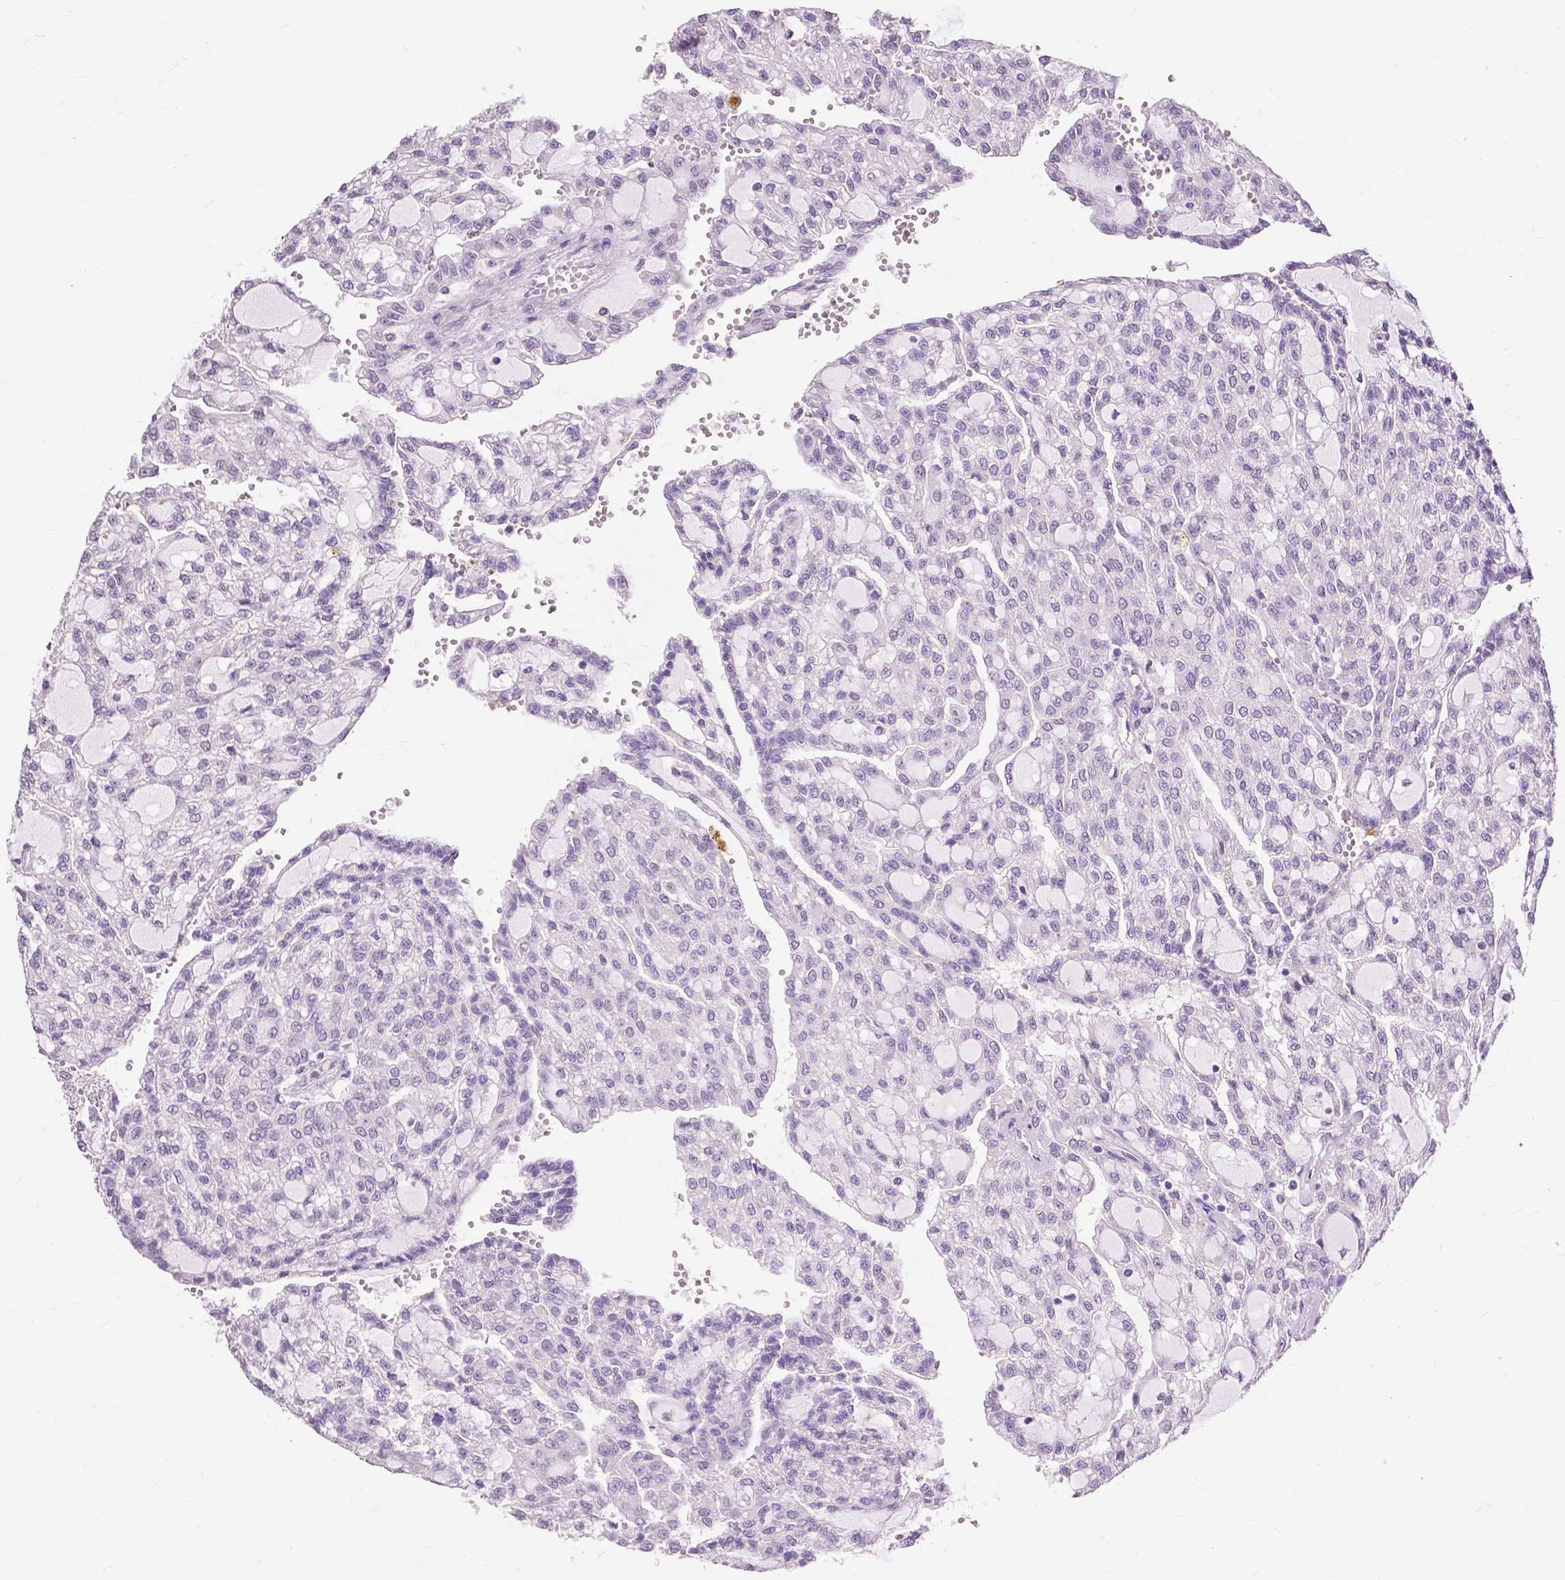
{"staining": {"intensity": "negative", "quantity": "none", "location": "none"}, "tissue": "renal cancer", "cell_type": "Tumor cells", "image_type": "cancer", "snomed": [{"axis": "morphology", "description": "Adenocarcinoma, NOS"}, {"axis": "topography", "description": "Kidney"}], "caption": "A high-resolution image shows immunohistochemistry staining of renal cancer (adenocarcinoma), which reveals no significant expression in tumor cells.", "gene": "CXCR2", "patient": {"sex": "male", "age": 63}}